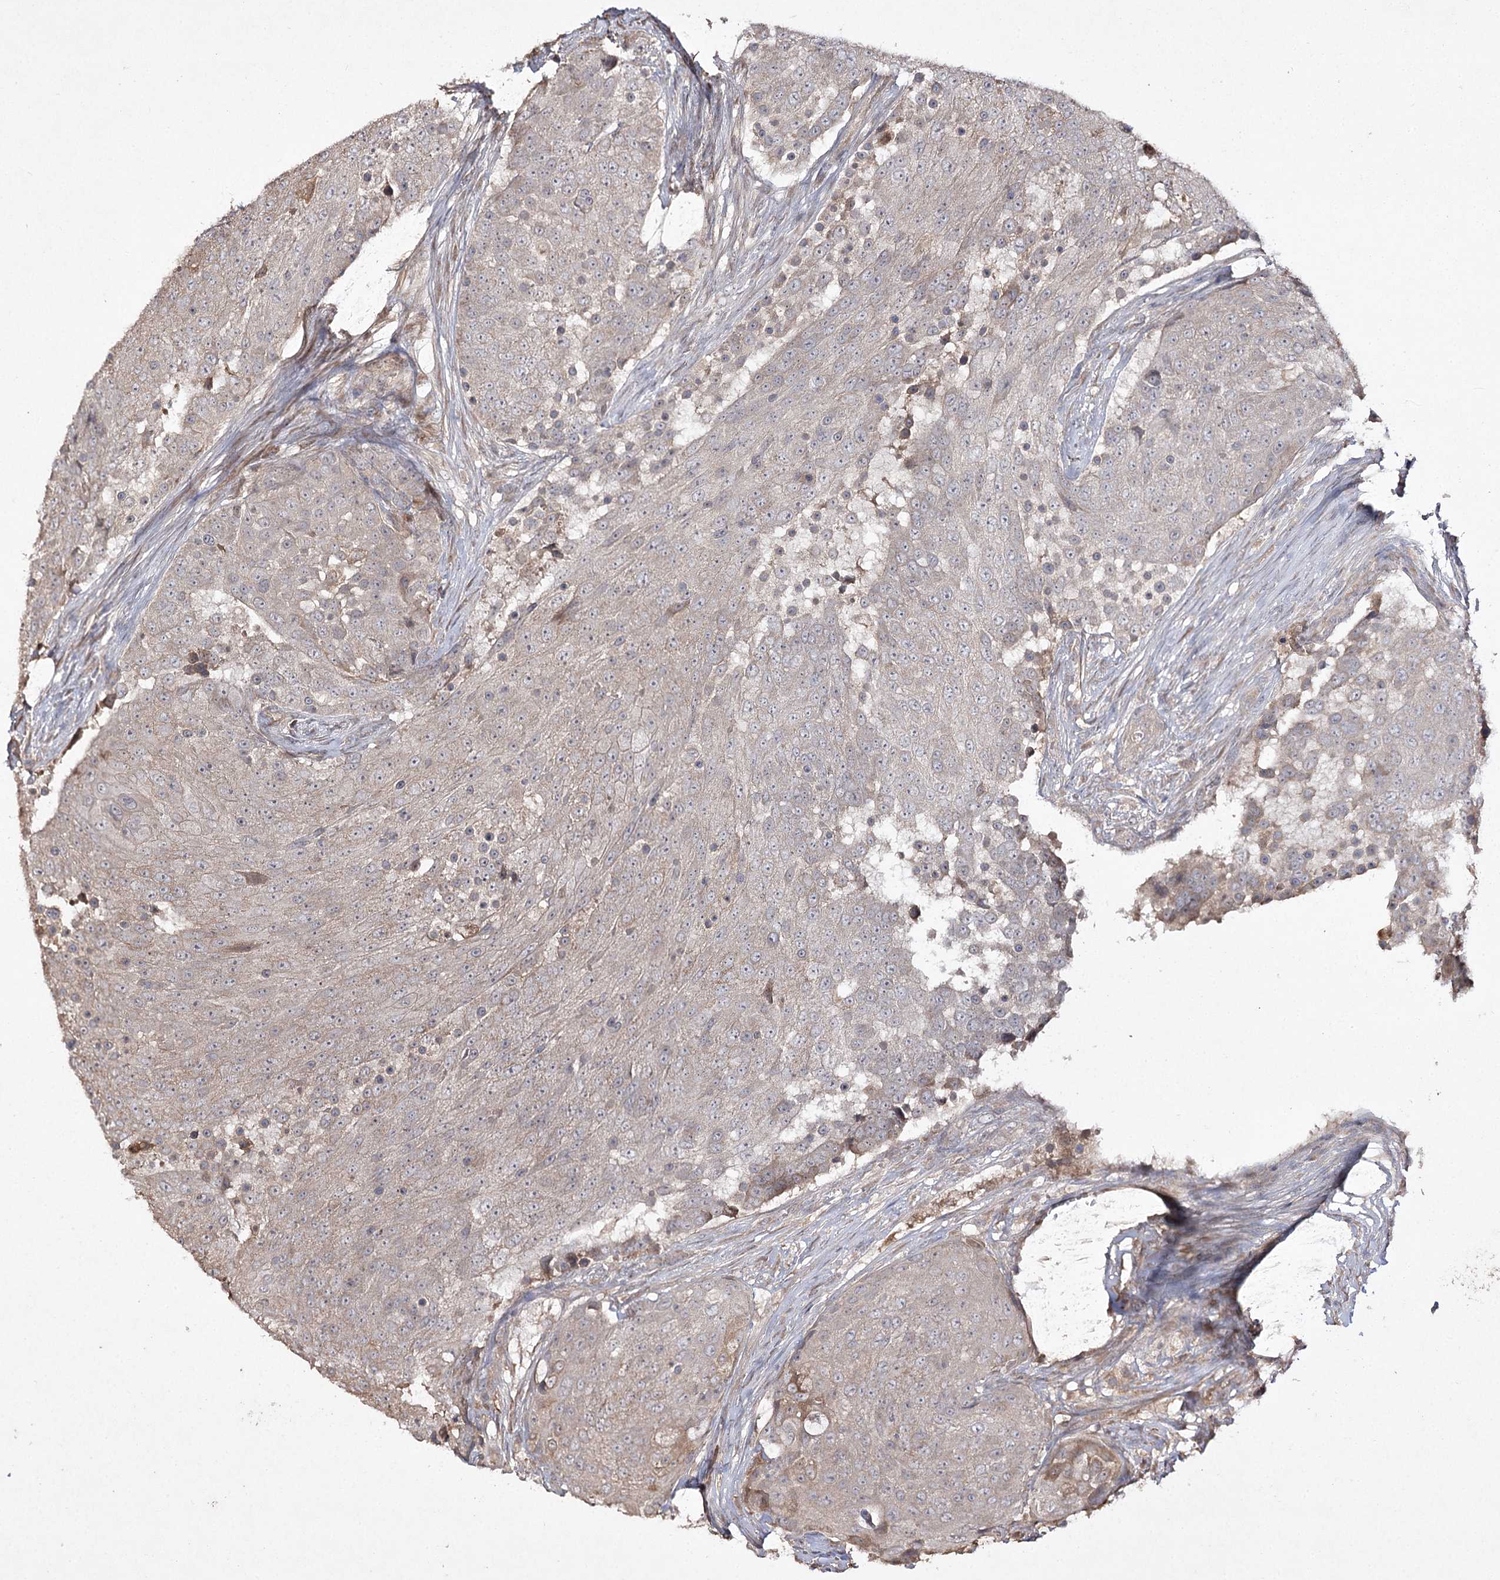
{"staining": {"intensity": "weak", "quantity": "<25%", "location": "cytoplasmic/membranous"}, "tissue": "urothelial cancer", "cell_type": "Tumor cells", "image_type": "cancer", "snomed": [{"axis": "morphology", "description": "Urothelial carcinoma, High grade"}, {"axis": "topography", "description": "Urinary bladder"}], "caption": "There is no significant positivity in tumor cells of urothelial carcinoma (high-grade).", "gene": "FANCL", "patient": {"sex": "female", "age": 63}}